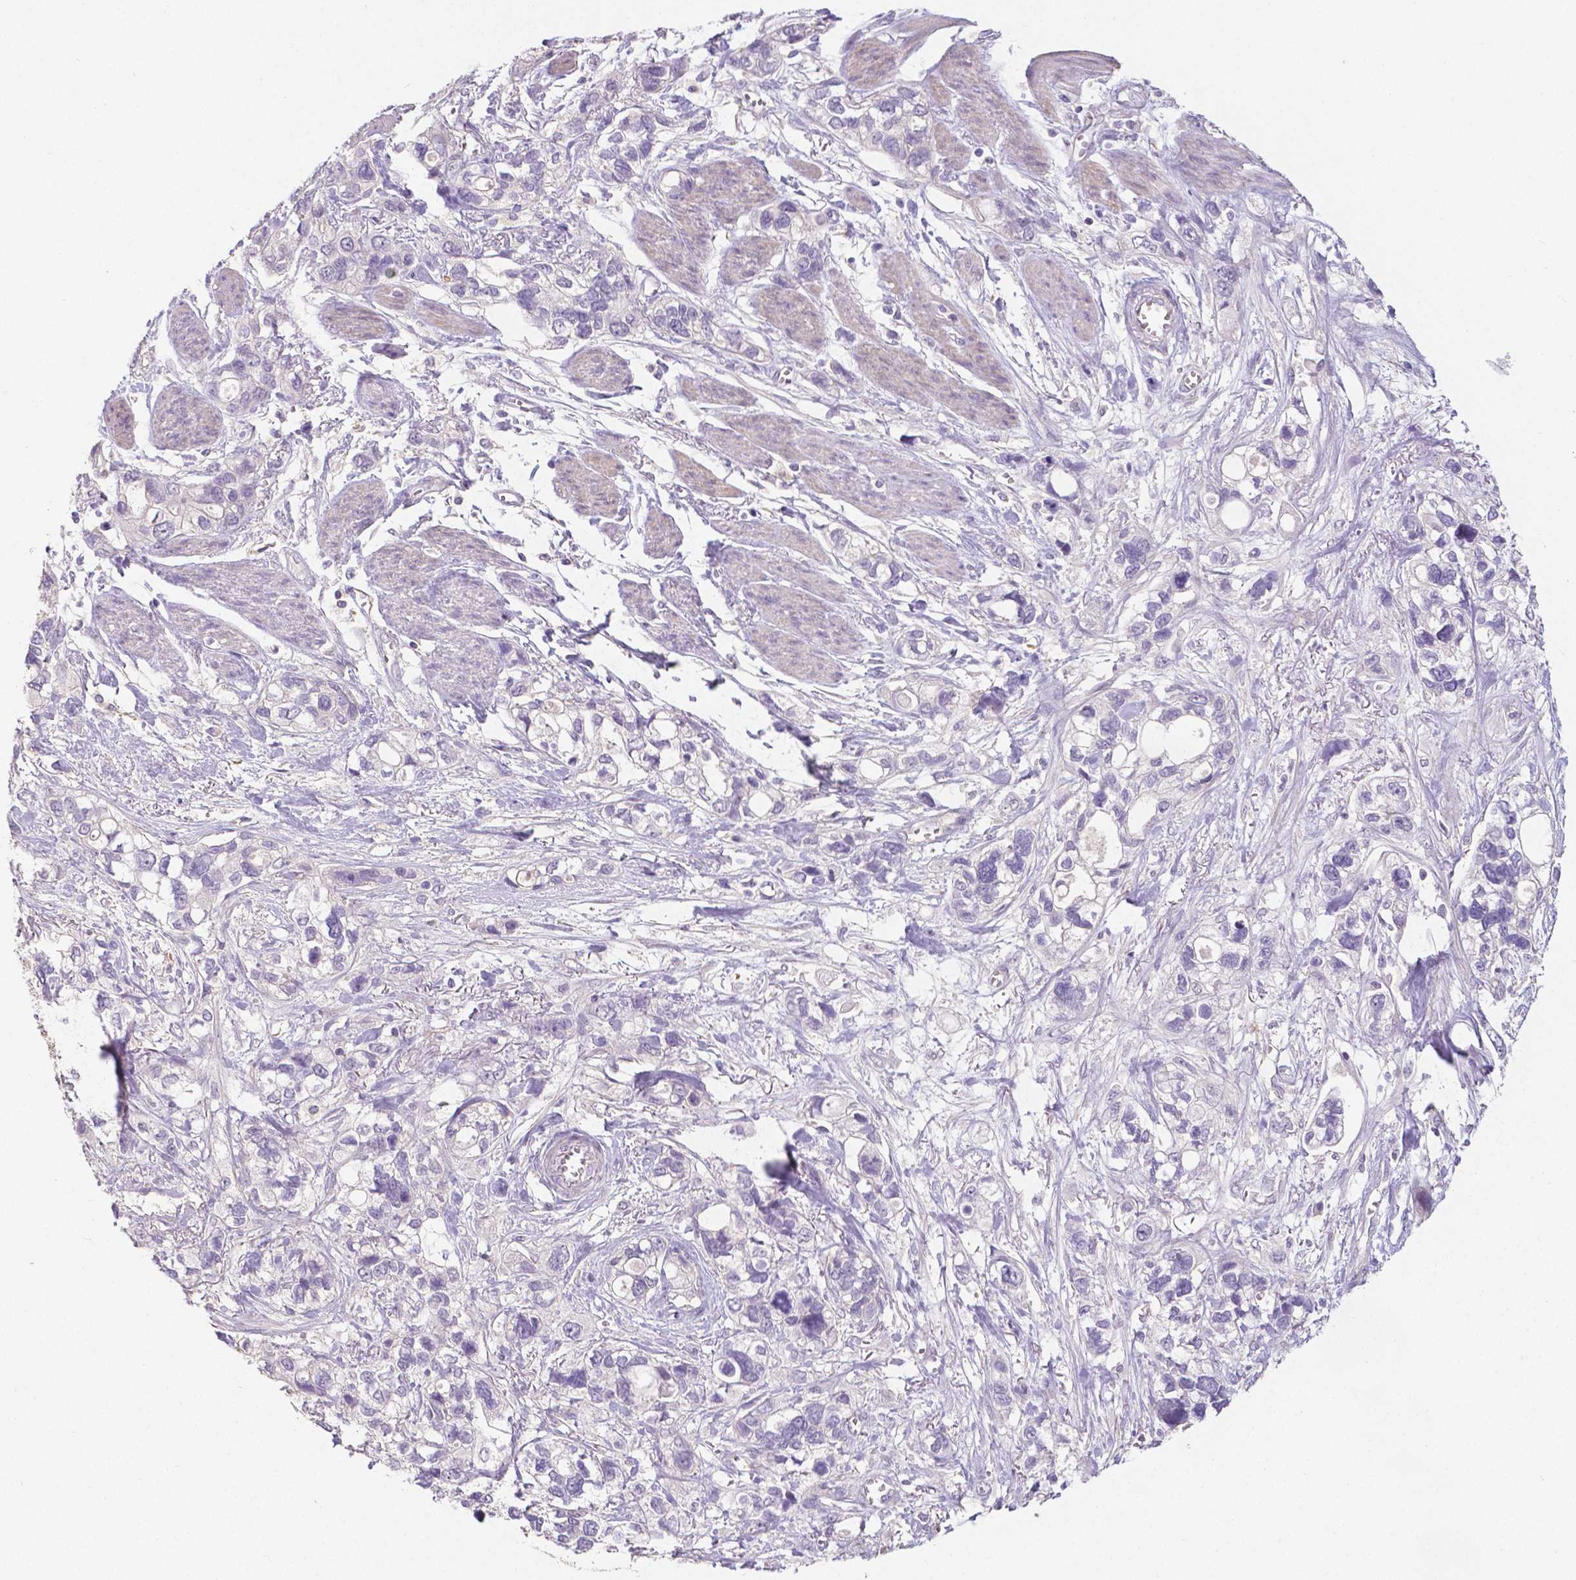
{"staining": {"intensity": "negative", "quantity": "none", "location": "none"}, "tissue": "stomach cancer", "cell_type": "Tumor cells", "image_type": "cancer", "snomed": [{"axis": "morphology", "description": "Adenocarcinoma, NOS"}, {"axis": "topography", "description": "Stomach, upper"}], "caption": "Immunohistochemistry (IHC) of stomach cancer (adenocarcinoma) shows no positivity in tumor cells. Nuclei are stained in blue.", "gene": "CRMP1", "patient": {"sex": "female", "age": 81}}